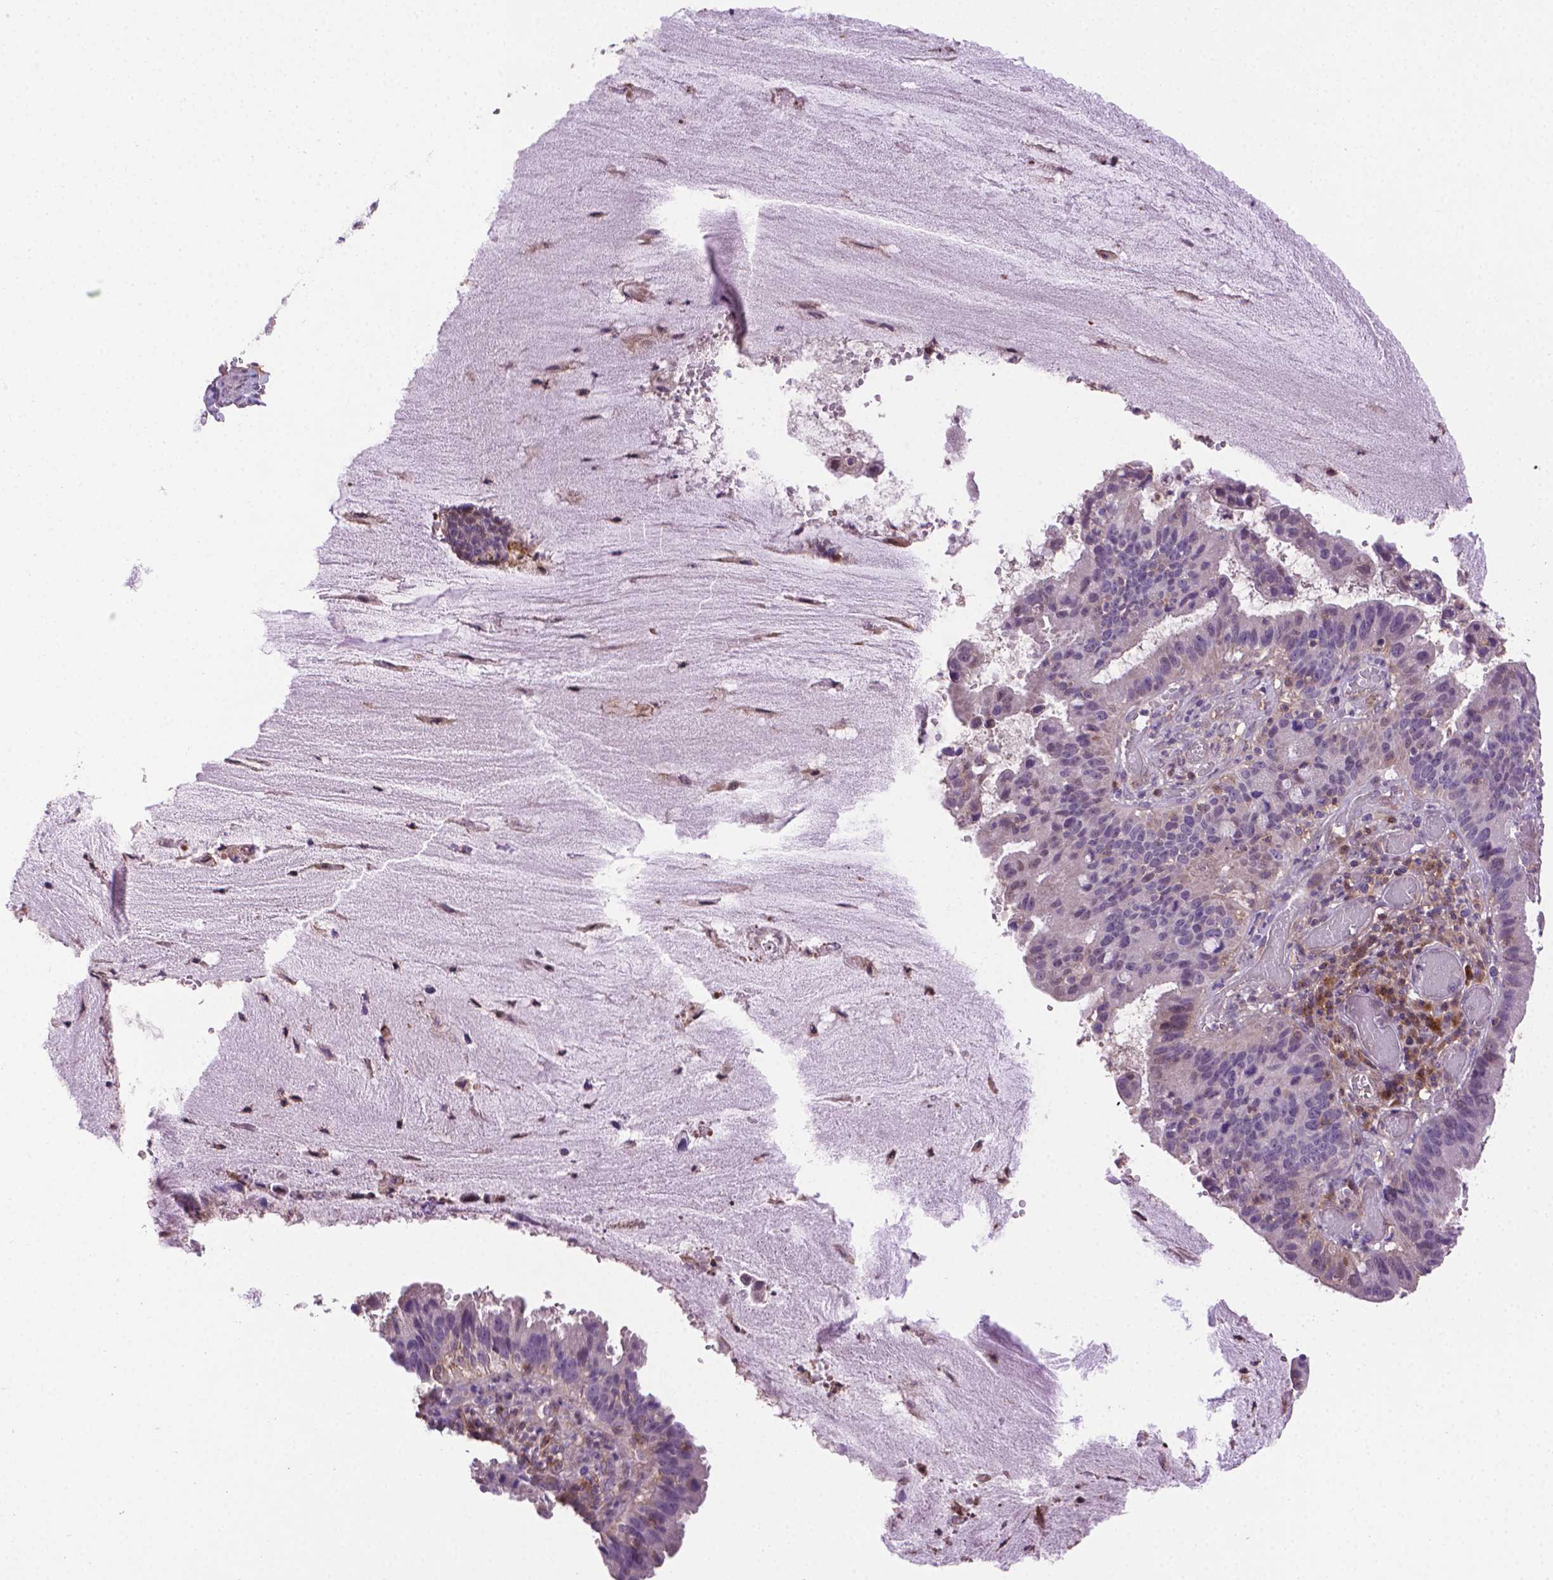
{"staining": {"intensity": "negative", "quantity": "none", "location": "none"}, "tissue": "cervical cancer", "cell_type": "Tumor cells", "image_type": "cancer", "snomed": [{"axis": "morphology", "description": "Adenocarcinoma, NOS"}, {"axis": "topography", "description": "Cervix"}], "caption": "IHC micrograph of human adenocarcinoma (cervical) stained for a protein (brown), which shows no expression in tumor cells.", "gene": "ACAD10", "patient": {"sex": "female", "age": 34}}